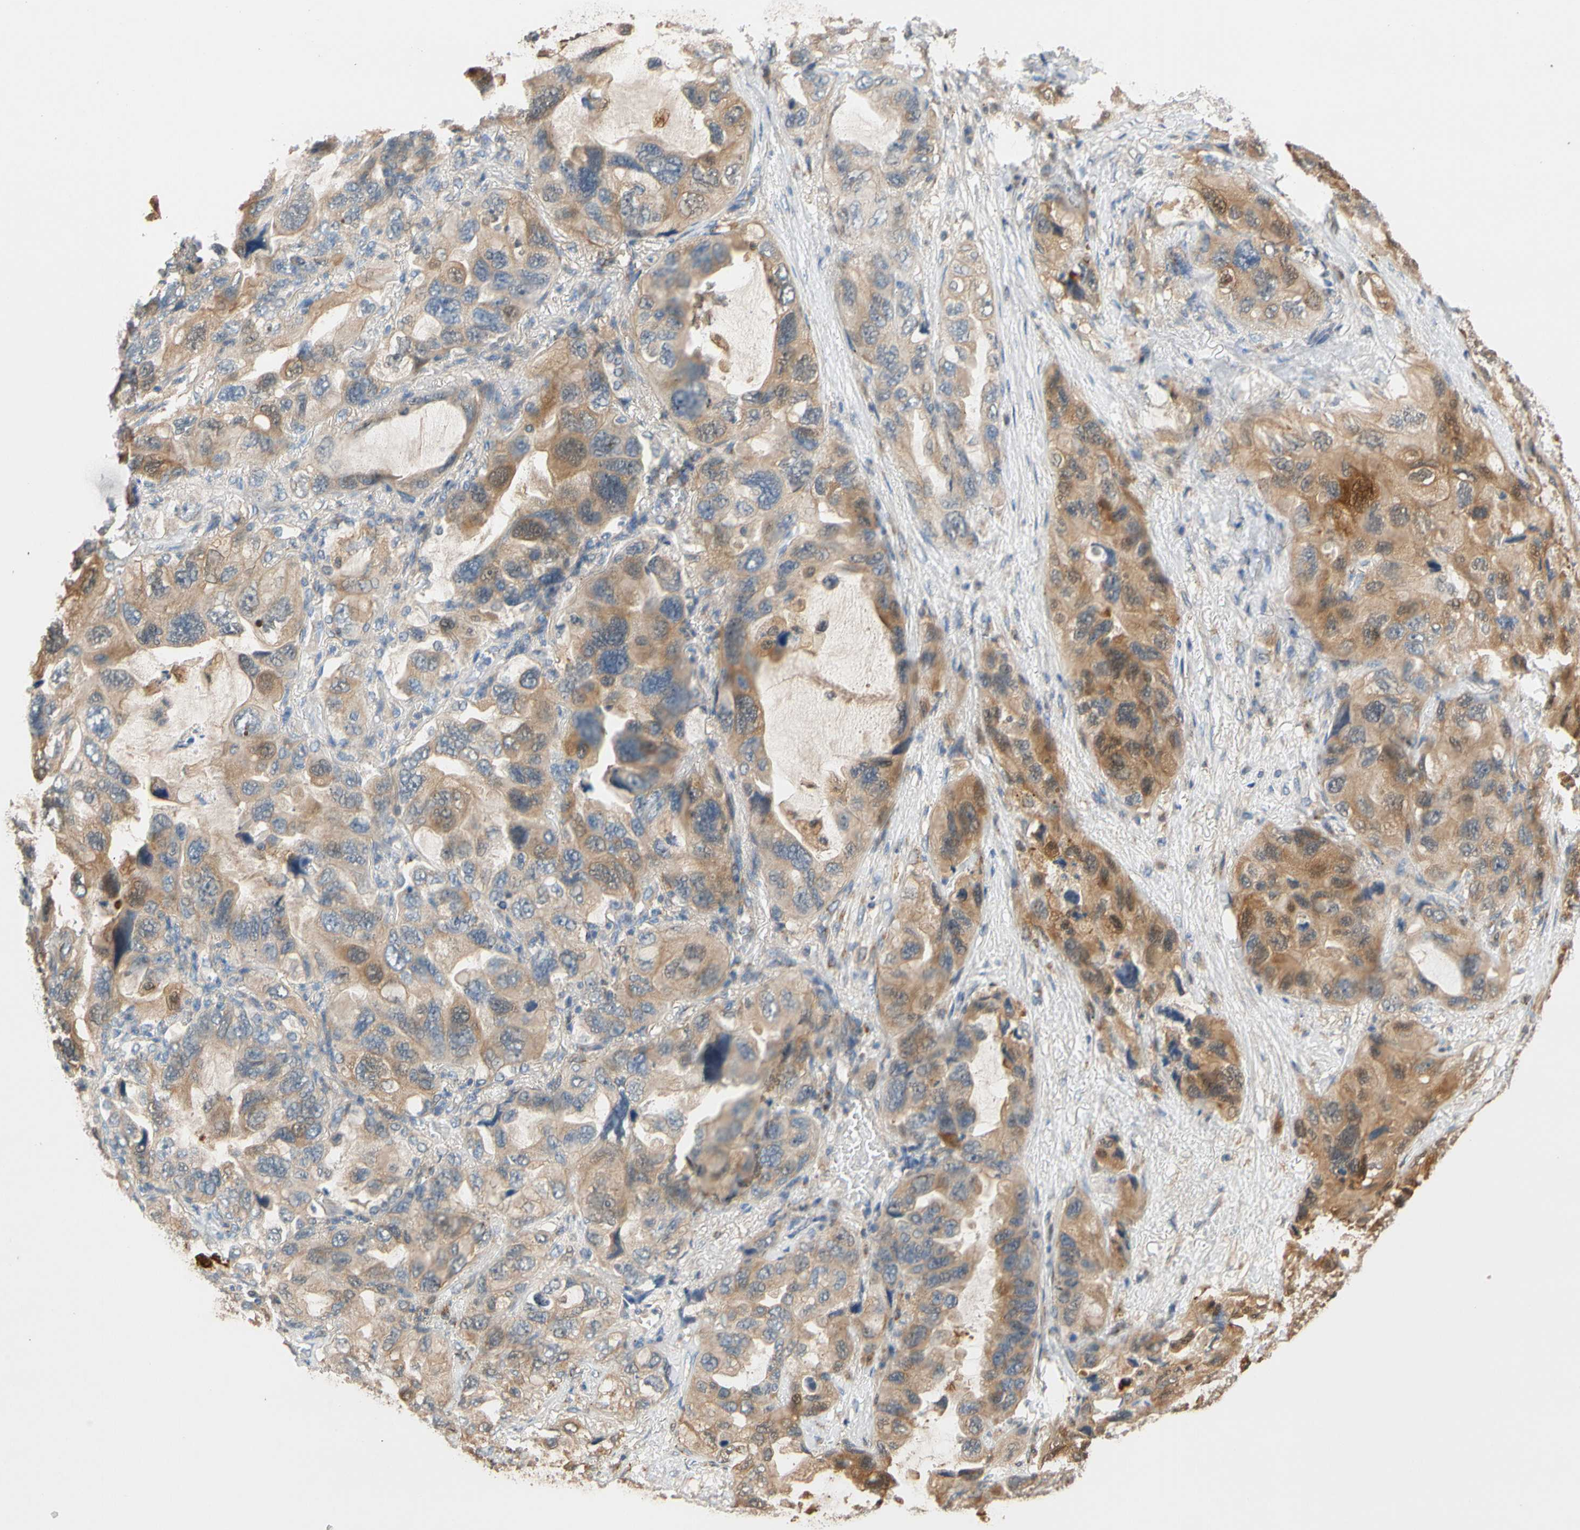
{"staining": {"intensity": "moderate", "quantity": "25%-75%", "location": "cytoplasmic/membranous"}, "tissue": "lung cancer", "cell_type": "Tumor cells", "image_type": "cancer", "snomed": [{"axis": "morphology", "description": "Squamous cell carcinoma, NOS"}, {"axis": "topography", "description": "Lung"}], "caption": "The image shows a brown stain indicating the presence of a protein in the cytoplasmic/membranous of tumor cells in lung cancer (squamous cell carcinoma).", "gene": "GPSM2", "patient": {"sex": "female", "age": 73}}